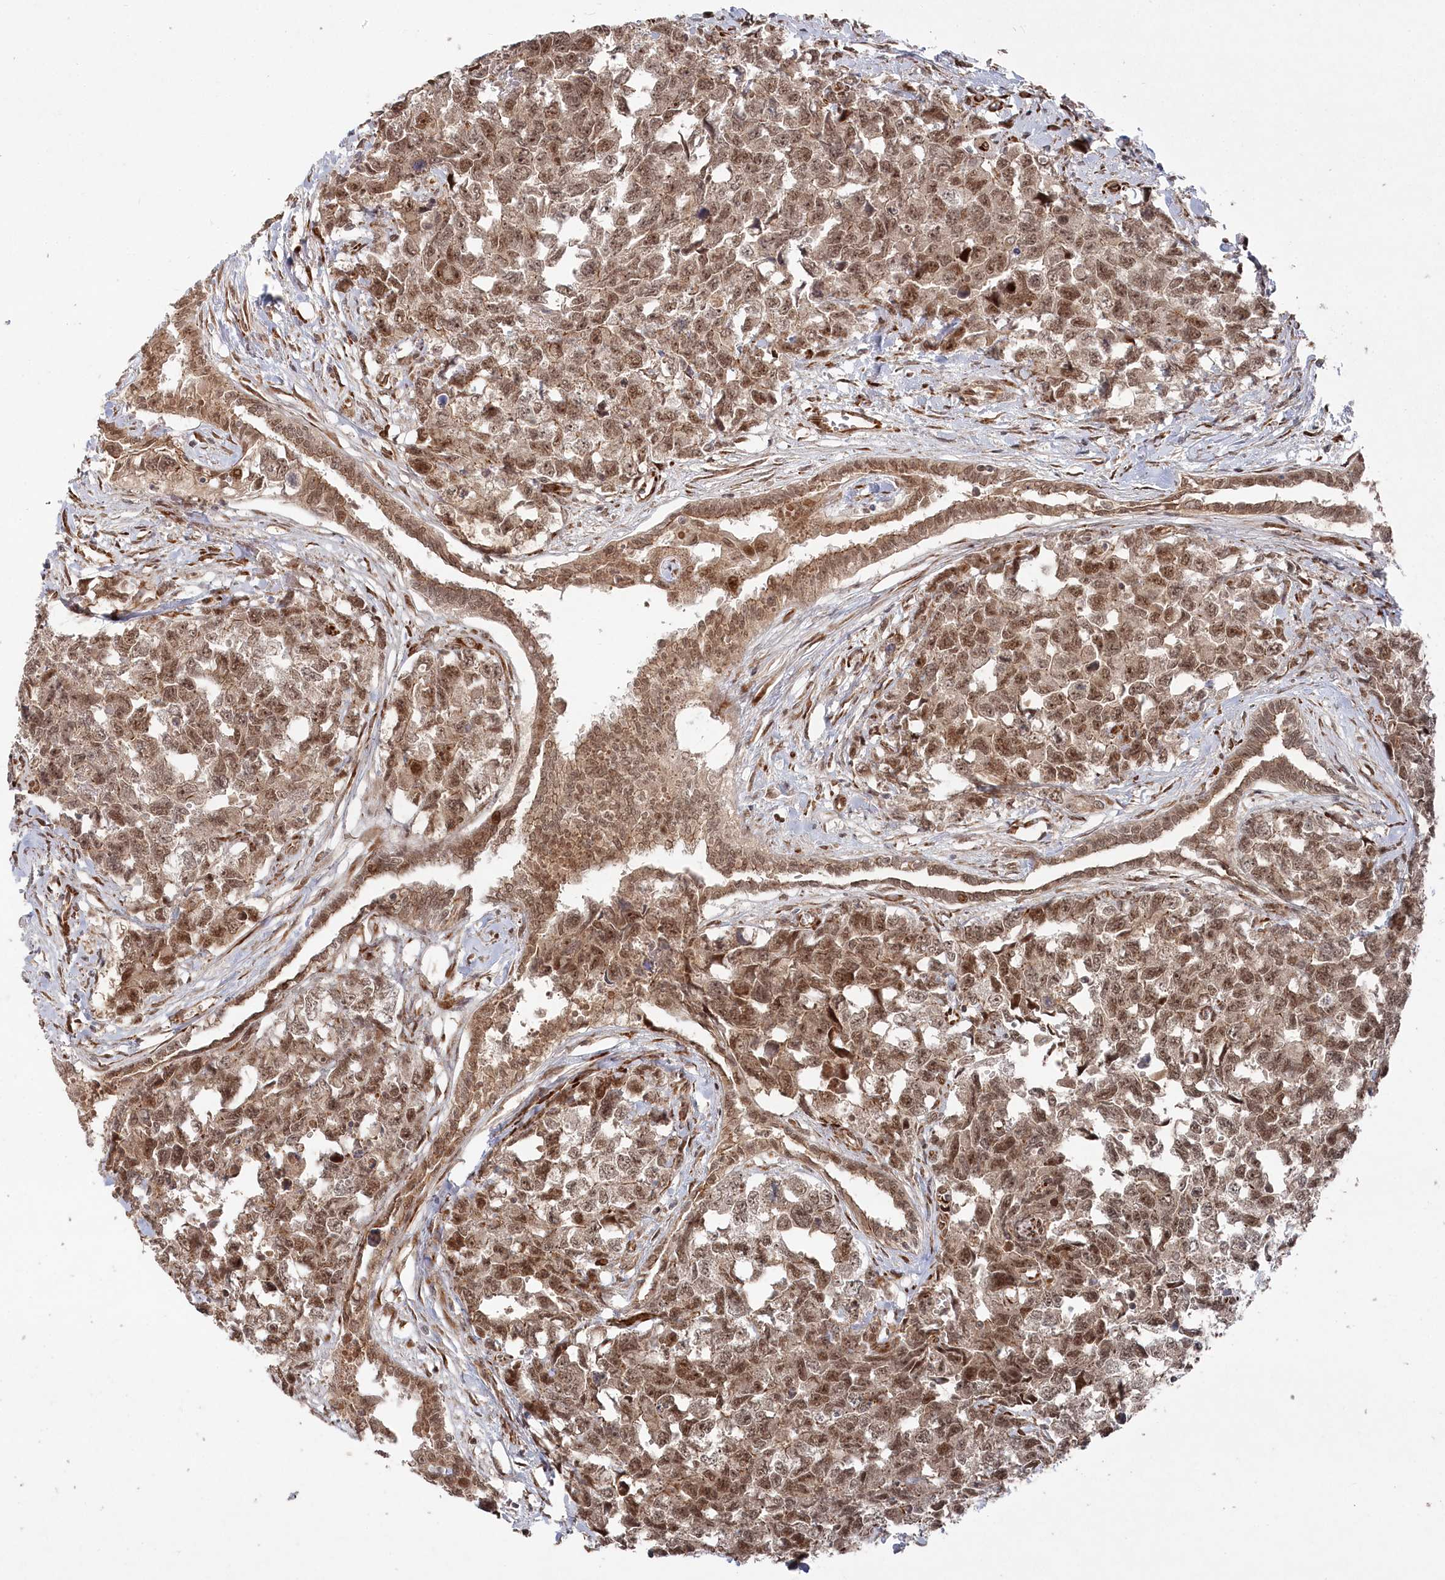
{"staining": {"intensity": "moderate", "quantity": ">75%", "location": "cytoplasmic/membranous,nuclear"}, "tissue": "testis cancer", "cell_type": "Tumor cells", "image_type": "cancer", "snomed": [{"axis": "morphology", "description": "Carcinoma, Embryonal, NOS"}, {"axis": "topography", "description": "Testis"}], "caption": "This image exhibits immunohistochemistry staining of testis cancer, with medium moderate cytoplasmic/membranous and nuclear staining in approximately >75% of tumor cells.", "gene": "POLR3A", "patient": {"sex": "male", "age": 31}}